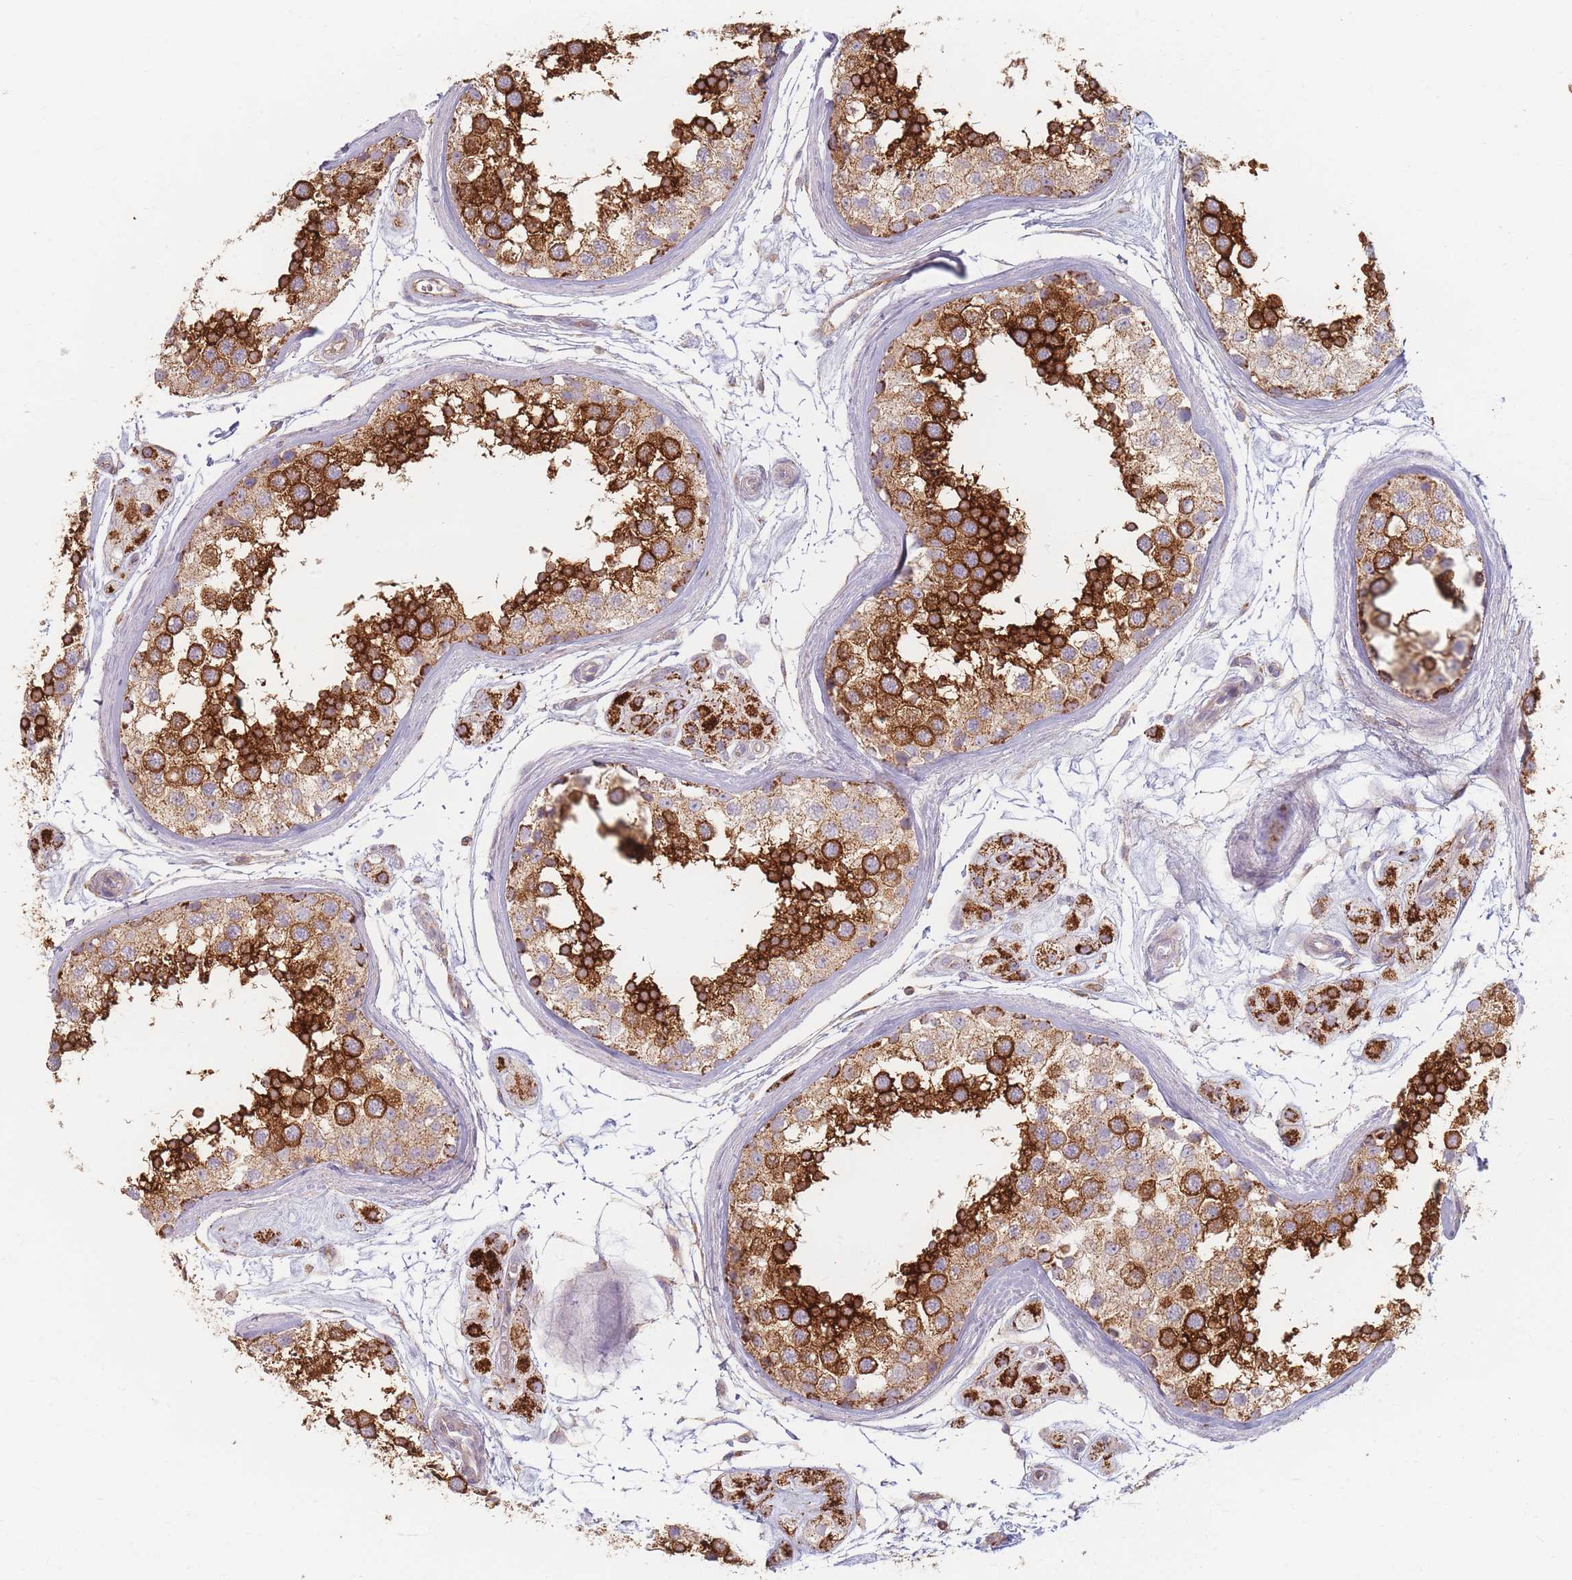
{"staining": {"intensity": "strong", "quantity": ">75%", "location": "cytoplasmic/membranous"}, "tissue": "testis", "cell_type": "Cells in seminiferous ducts", "image_type": "normal", "snomed": [{"axis": "morphology", "description": "Normal tissue, NOS"}, {"axis": "topography", "description": "Testis"}], "caption": "Unremarkable testis shows strong cytoplasmic/membranous staining in approximately >75% of cells in seminiferous ducts.", "gene": "ESRP2", "patient": {"sex": "male", "age": 56}}